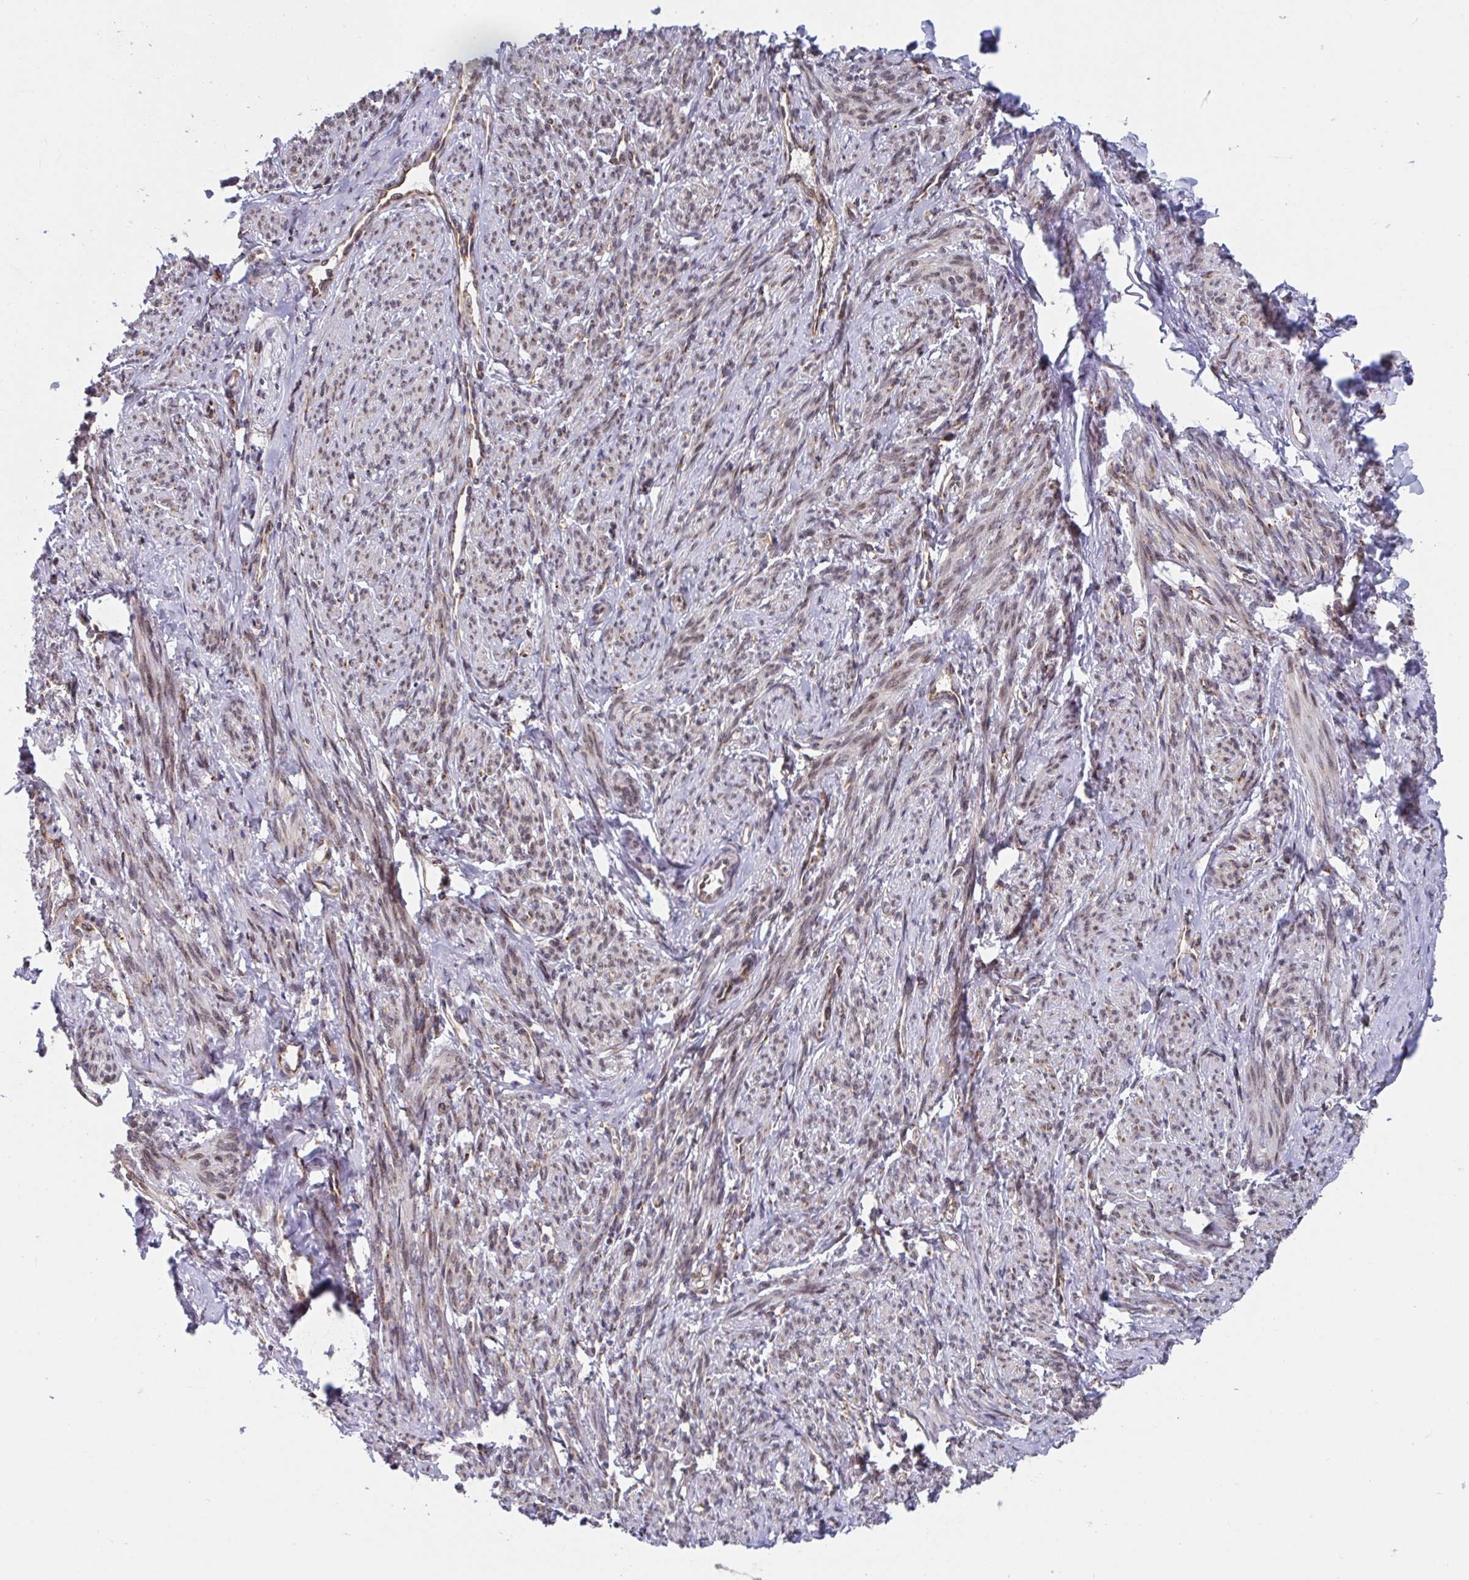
{"staining": {"intensity": "moderate", "quantity": ">75%", "location": "cytoplasmic/membranous"}, "tissue": "smooth muscle", "cell_type": "Smooth muscle cells", "image_type": "normal", "snomed": [{"axis": "morphology", "description": "Normal tissue, NOS"}, {"axis": "topography", "description": "Smooth muscle"}], "caption": "About >75% of smooth muscle cells in normal human smooth muscle show moderate cytoplasmic/membranous protein expression as visualized by brown immunohistochemical staining.", "gene": "ATP5MJ", "patient": {"sex": "female", "age": 65}}